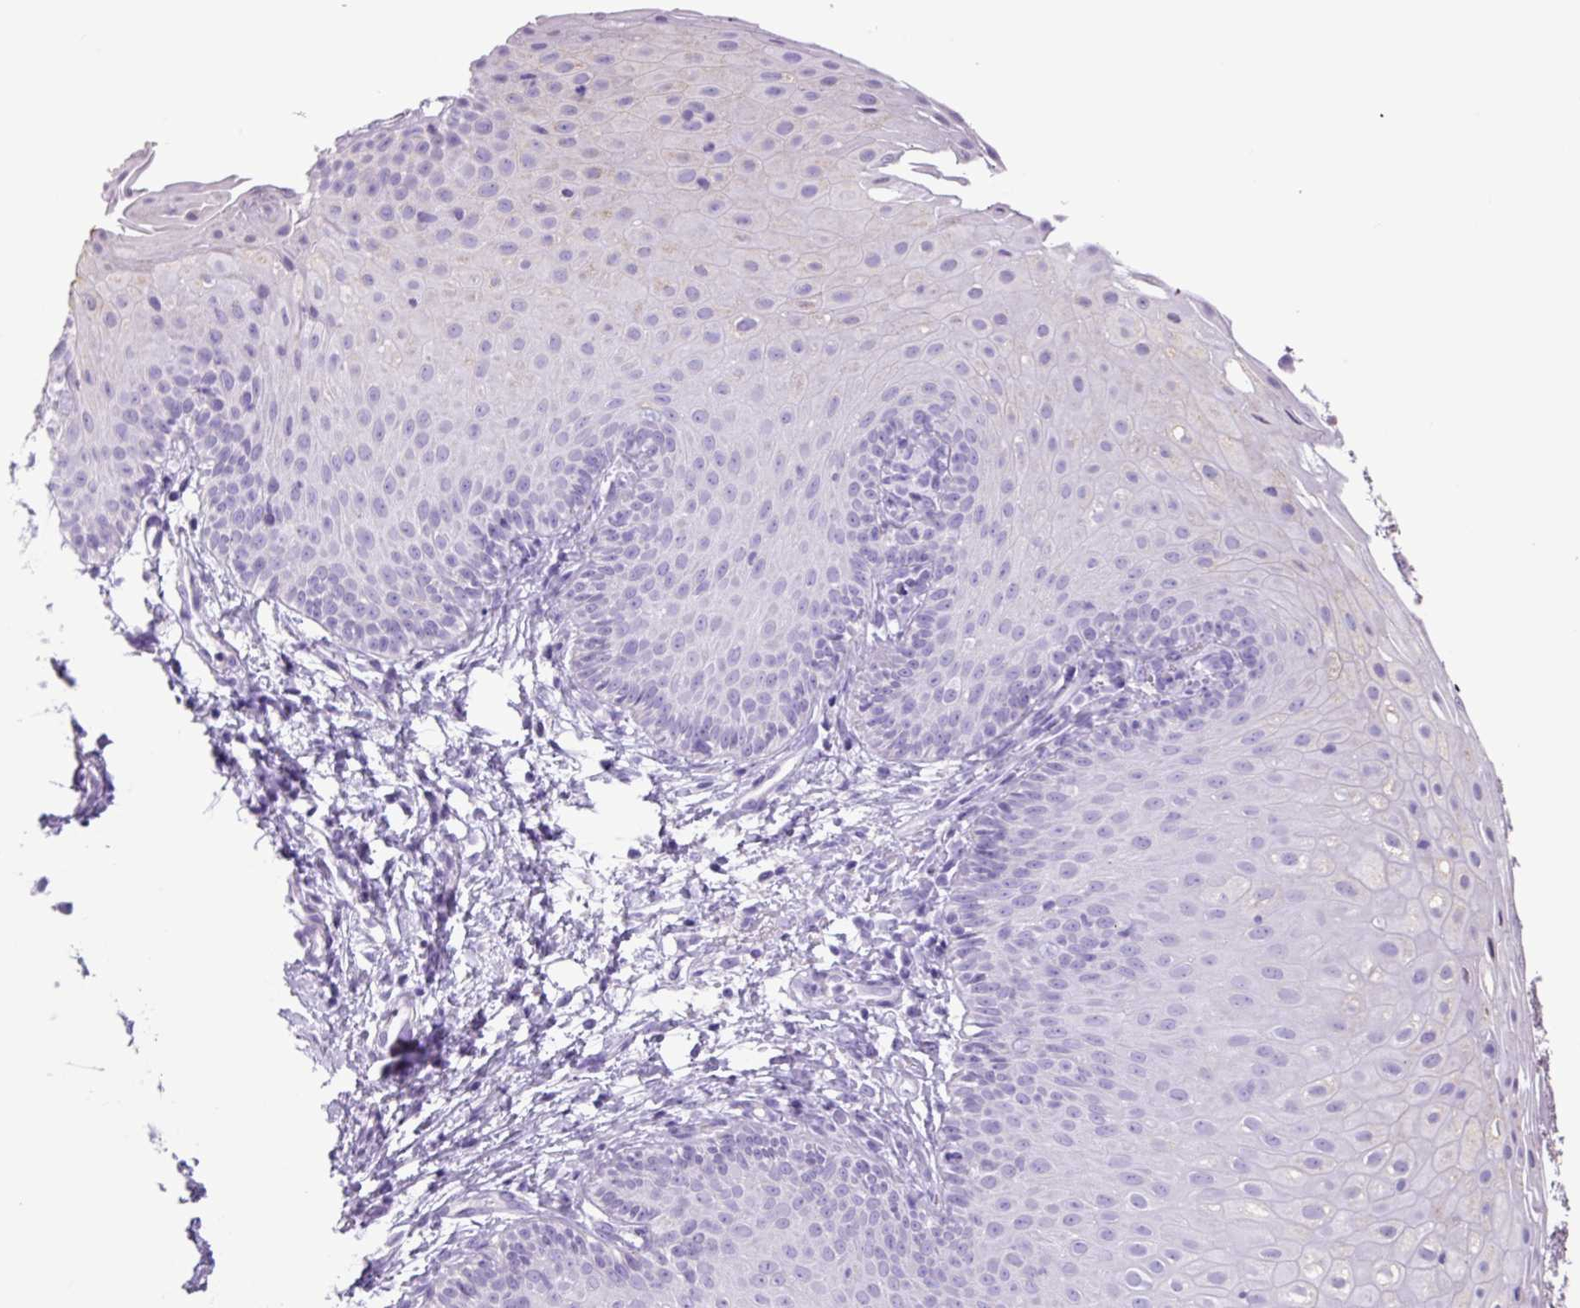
{"staining": {"intensity": "negative", "quantity": "none", "location": "none"}, "tissue": "skin", "cell_type": "Epidermal cells", "image_type": "normal", "snomed": [{"axis": "morphology", "description": "Normal tissue, NOS"}, {"axis": "topography", "description": "Anal"}], "caption": "Micrograph shows no significant protein expression in epidermal cells of unremarkable skin.", "gene": "AGO3", "patient": {"sex": "male", "age": 80}}